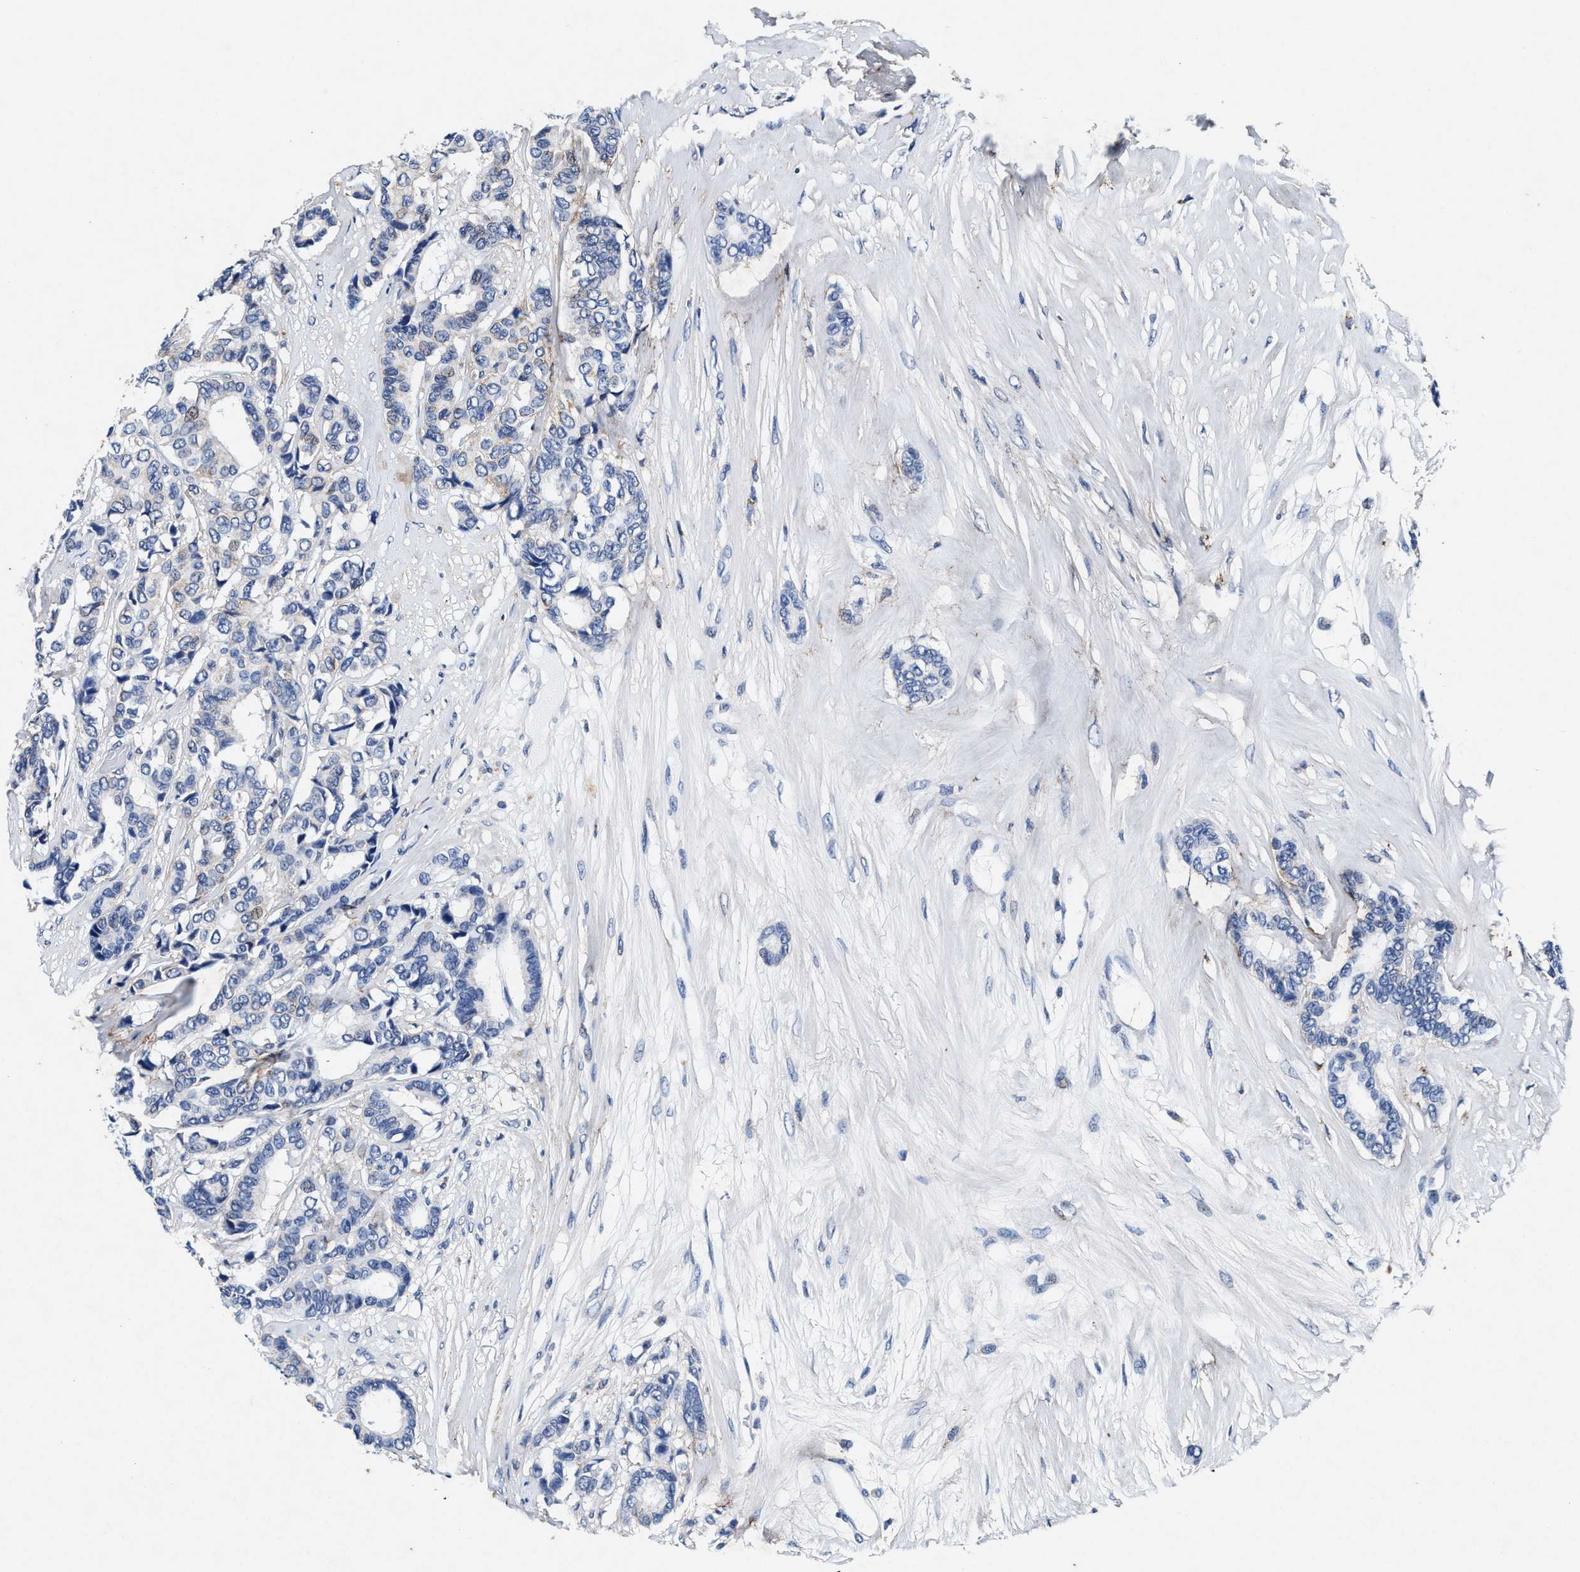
{"staining": {"intensity": "negative", "quantity": "none", "location": "none"}, "tissue": "breast cancer", "cell_type": "Tumor cells", "image_type": "cancer", "snomed": [{"axis": "morphology", "description": "Duct carcinoma"}, {"axis": "topography", "description": "Breast"}], "caption": "An image of human breast cancer is negative for staining in tumor cells.", "gene": "SLC8A1", "patient": {"sex": "female", "age": 87}}